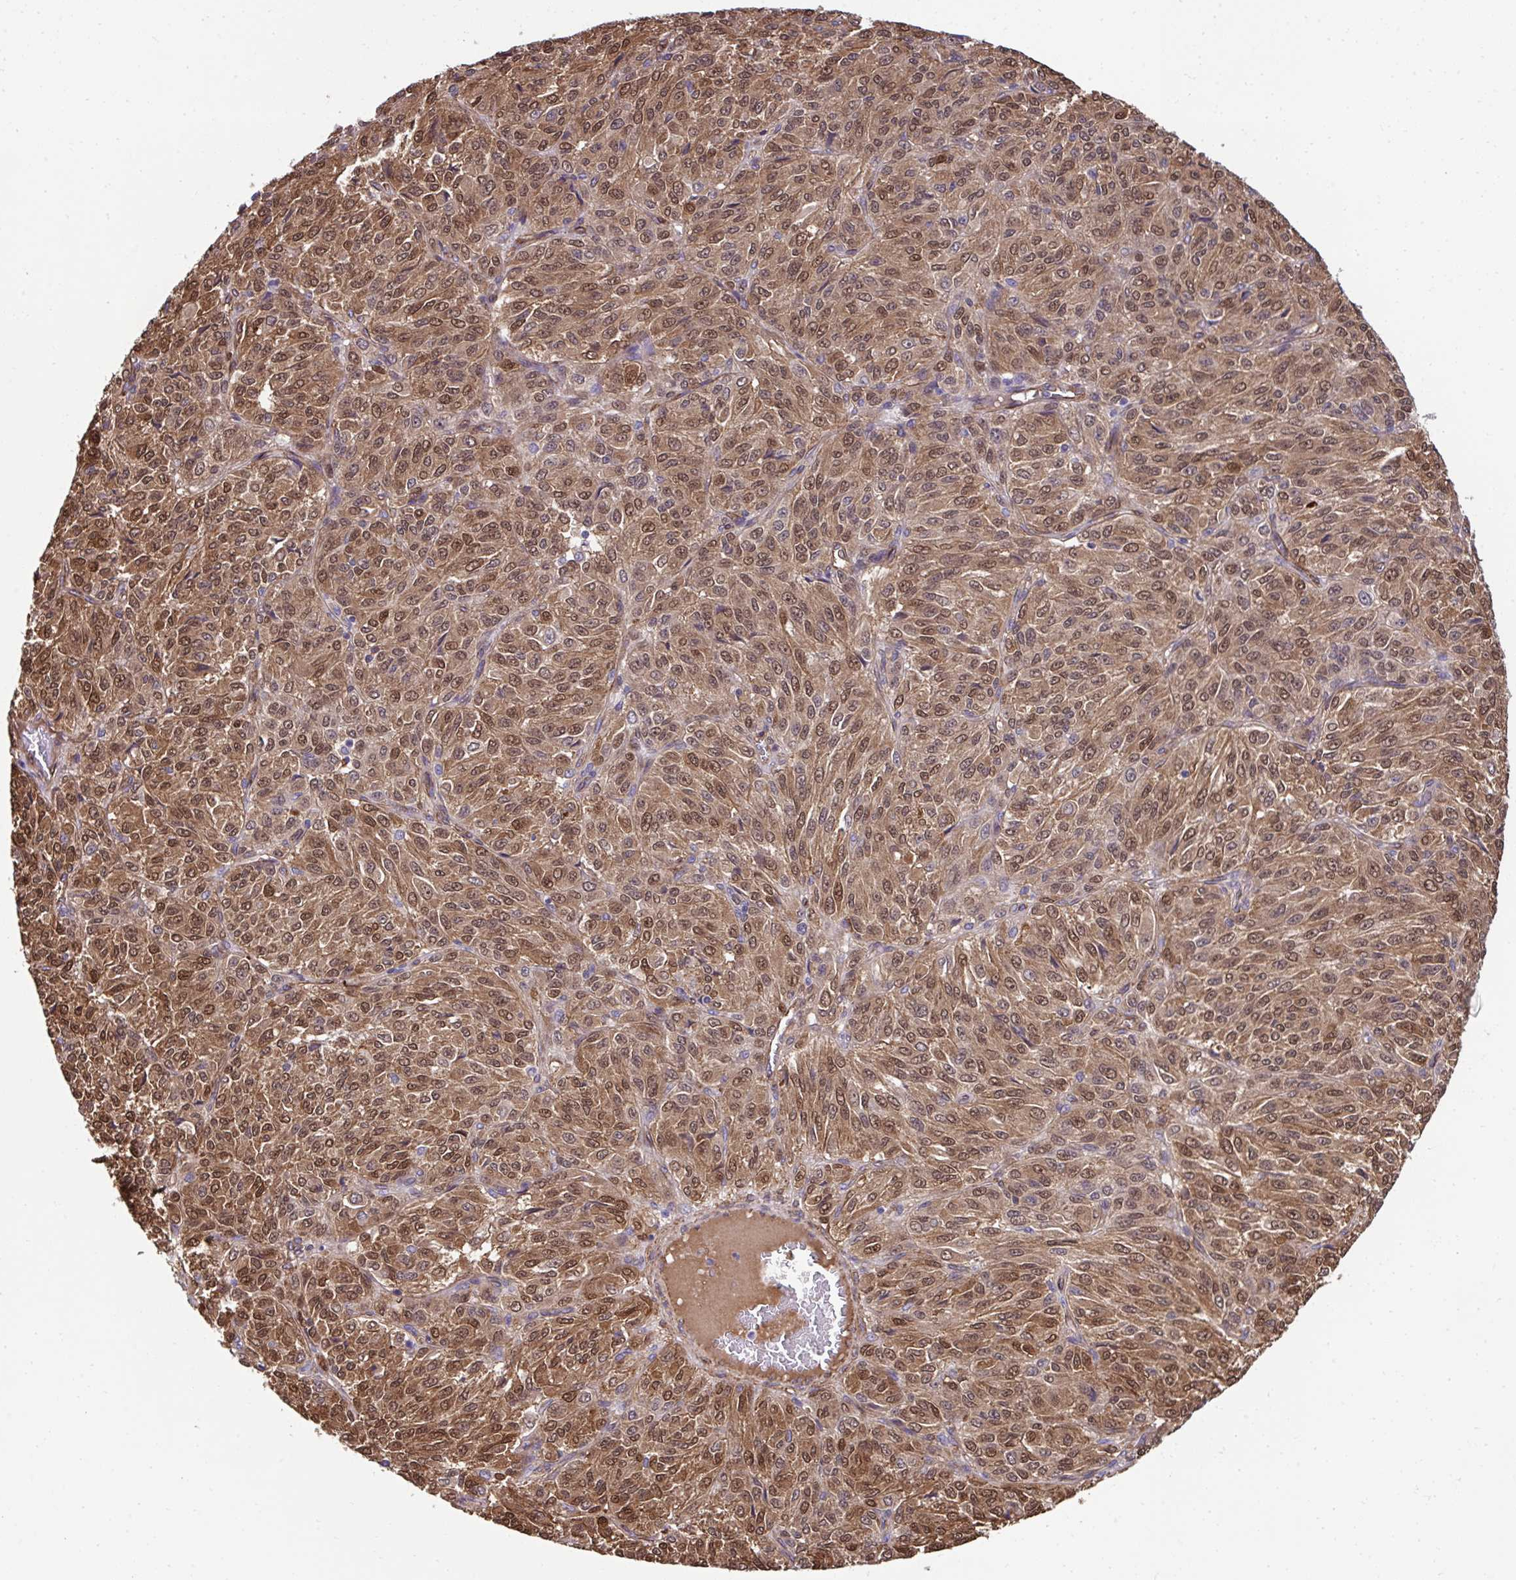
{"staining": {"intensity": "moderate", "quantity": ">75%", "location": "cytoplasmic/membranous,nuclear"}, "tissue": "melanoma", "cell_type": "Tumor cells", "image_type": "cancer", "snomed": [{"axis": "morphology", "description": "Malignant melanoma, Metastatic site"}, {"axis": "topography", "description": "Brain"}], "caption": "This micrograph reveals IHC staining of human malignant melanoma (metastatic site), with medium moderate cytoplasmic/membranous and nuclear staining in about >75% of tumor cells.", "gene": "TRIM52", "patient": {"sex": "female", "age": 56}}